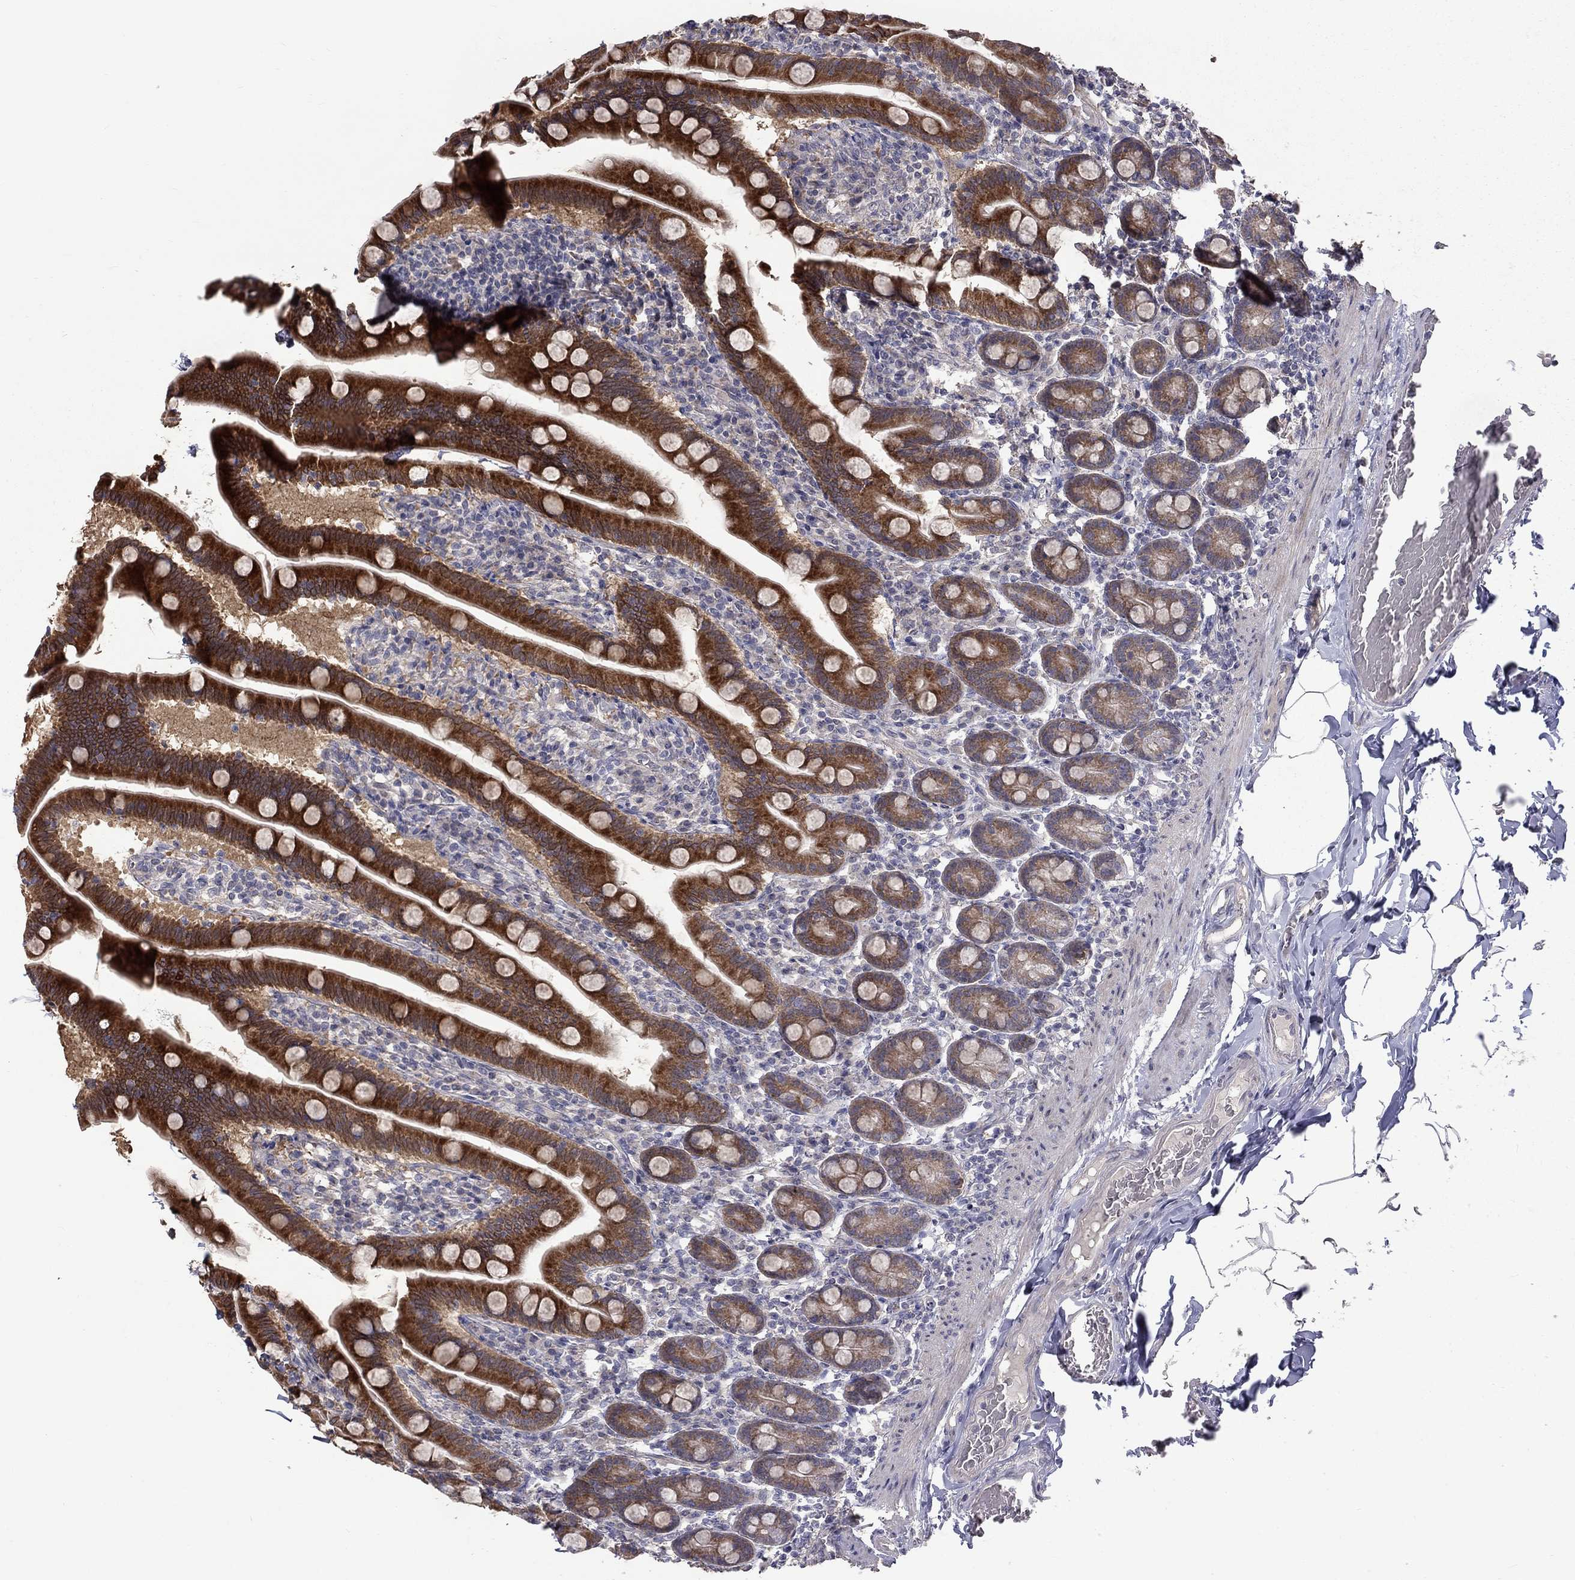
{"staining": {"intensity": "strong", "quantity": "25%-75%", "location": "cytoplasmic/membranous"}, "tissue": "small intestine", "cell_type": "Glandular cells", "image_type": "normal", "snomed": [{"axis": "morphology", "description": "Normal tissue, NOS"}, {"axis": "topography", "description": "Small intestine"}], "caption": "Immunohistochemical staining of unremarkable human small intestine reveals high levels of strong cytoplasmic/membranous staining in approximately 25%-75% of glandular cells. The staining is performed using DAB (3,3'-diaminobenzidine) brown chromogen to label protein expression. The nuclei are counter-stained blue using hematoxylin.", "gene": "SLC39A14", "patient": {"sex": "male", "age": 66}}